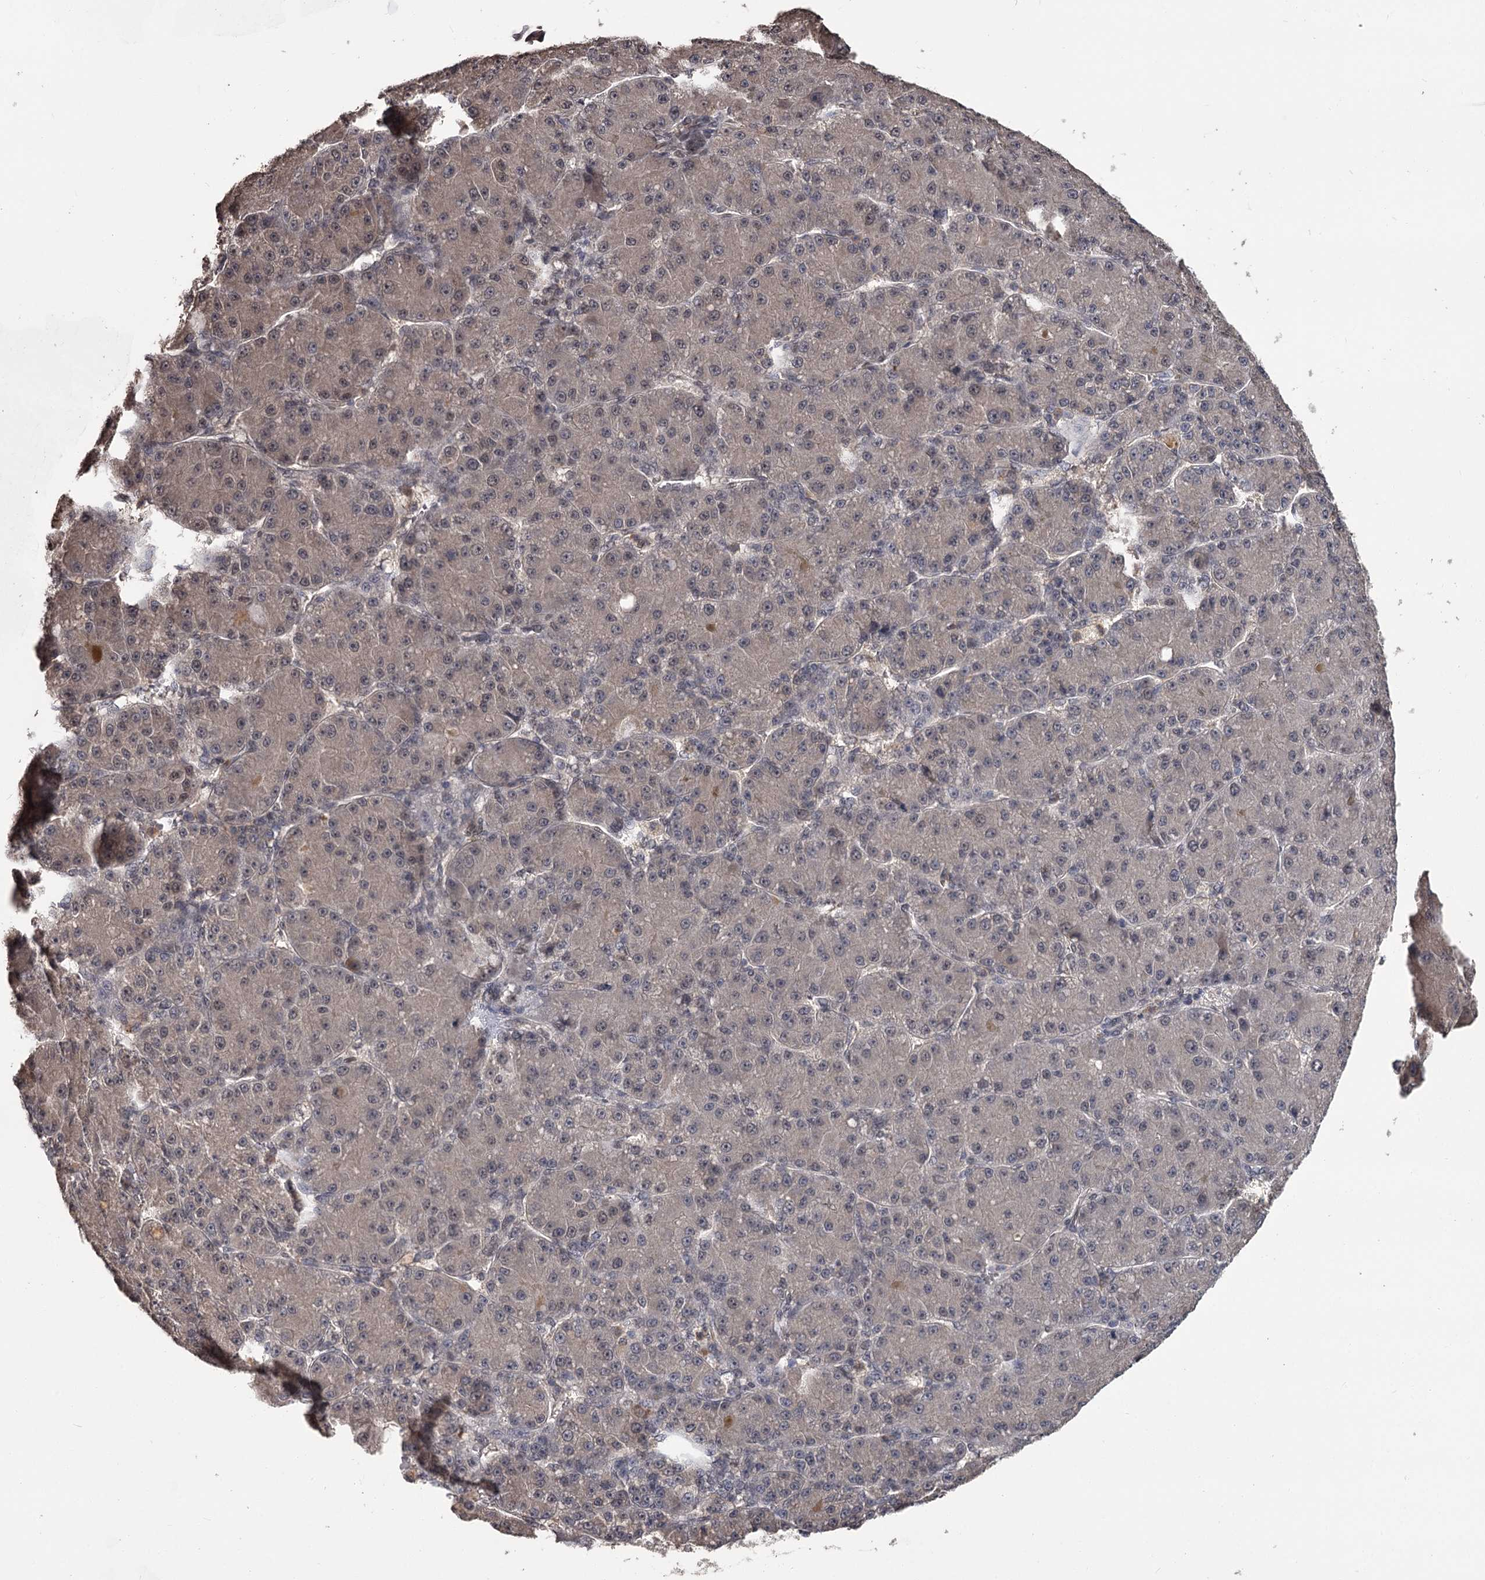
{"staining": {"intensity": "weak", "quantity": "<25%", "location": "cytoplasmic/membranous,nuclear"}, "tissue": "liver cancer", "cell_type": "Tumor cells", "image_type": "cancer", "snomed": [{"axis": "morphology", "description": "Carcinoma, Hepatocellular, NOS"}, {"axis": "topography", "description": "Liver"}], "caption": "The immunohistochemistry histopathology image has no significant staining in tumor cells of liver hepatocellular carcinoma tissue. Brightfield microscopy of IHC stained with DAB (brown) and hematoxylin (blue), captured at high magnification.", "gene": "PRPF40B", "patient": {"sex": "male", "age": 67}}